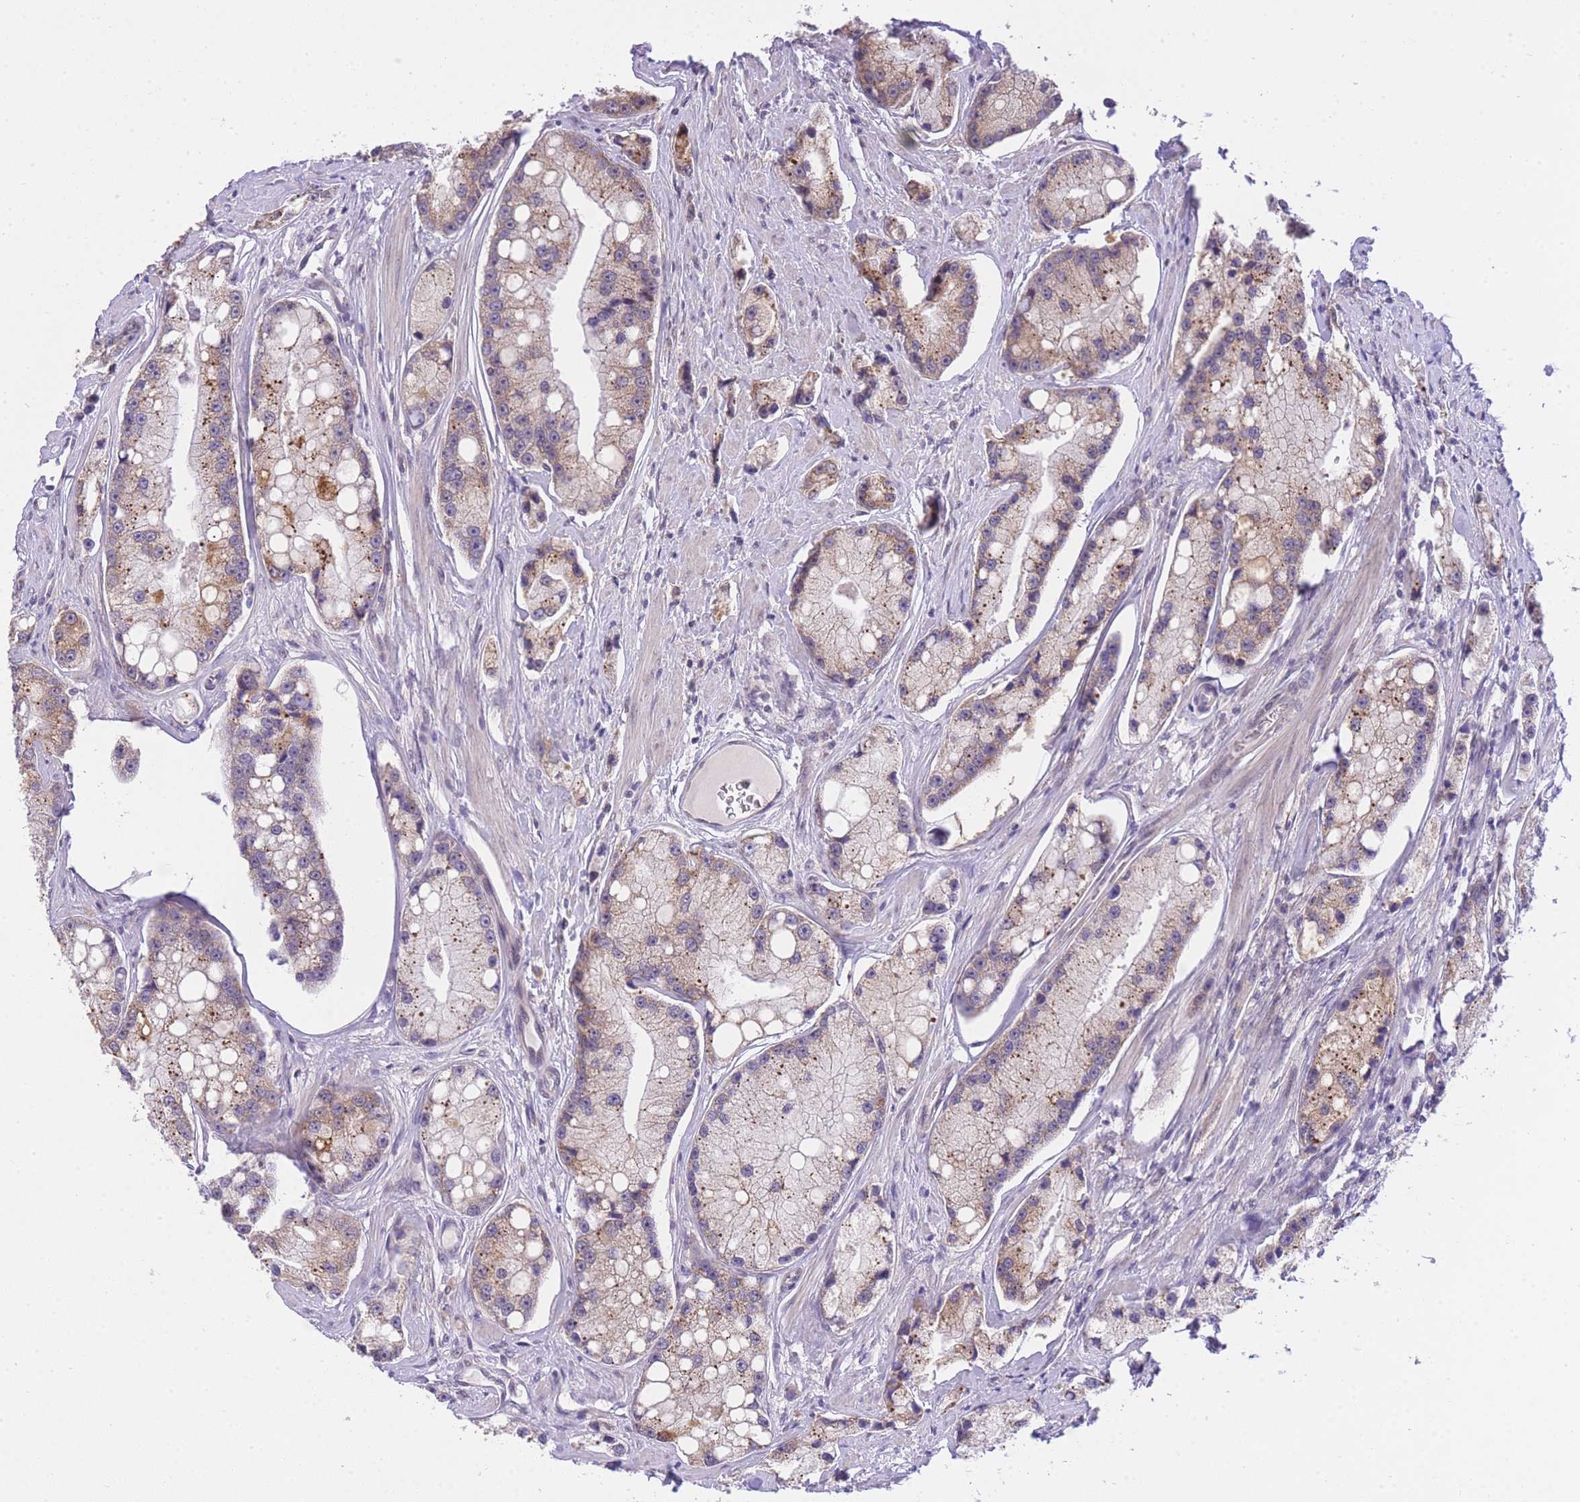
{"staining": {"intensity": "moderate", "quantity": "25%-75%", "location": "cytoplasmic/membranous"}, "tissue": "prostate cancer", "cell_type": "Tumor cells", "image_type": "cancer", "snomed": [{"axis": "morphology", "description": "Adenocarcinoma, High grade"}, {"axis": "topography", "description": "Prostate"}], "caption": "A high-resolution micrograph shows immunohistochemistry (IHC) staining of prostate cancer, which demonstrates moderate cytoplasmic/membranous staining in approximately 25%-75% of tumor cells.", "gene": "UBXN7", "patient": {"sex": "male", "age": 74}}